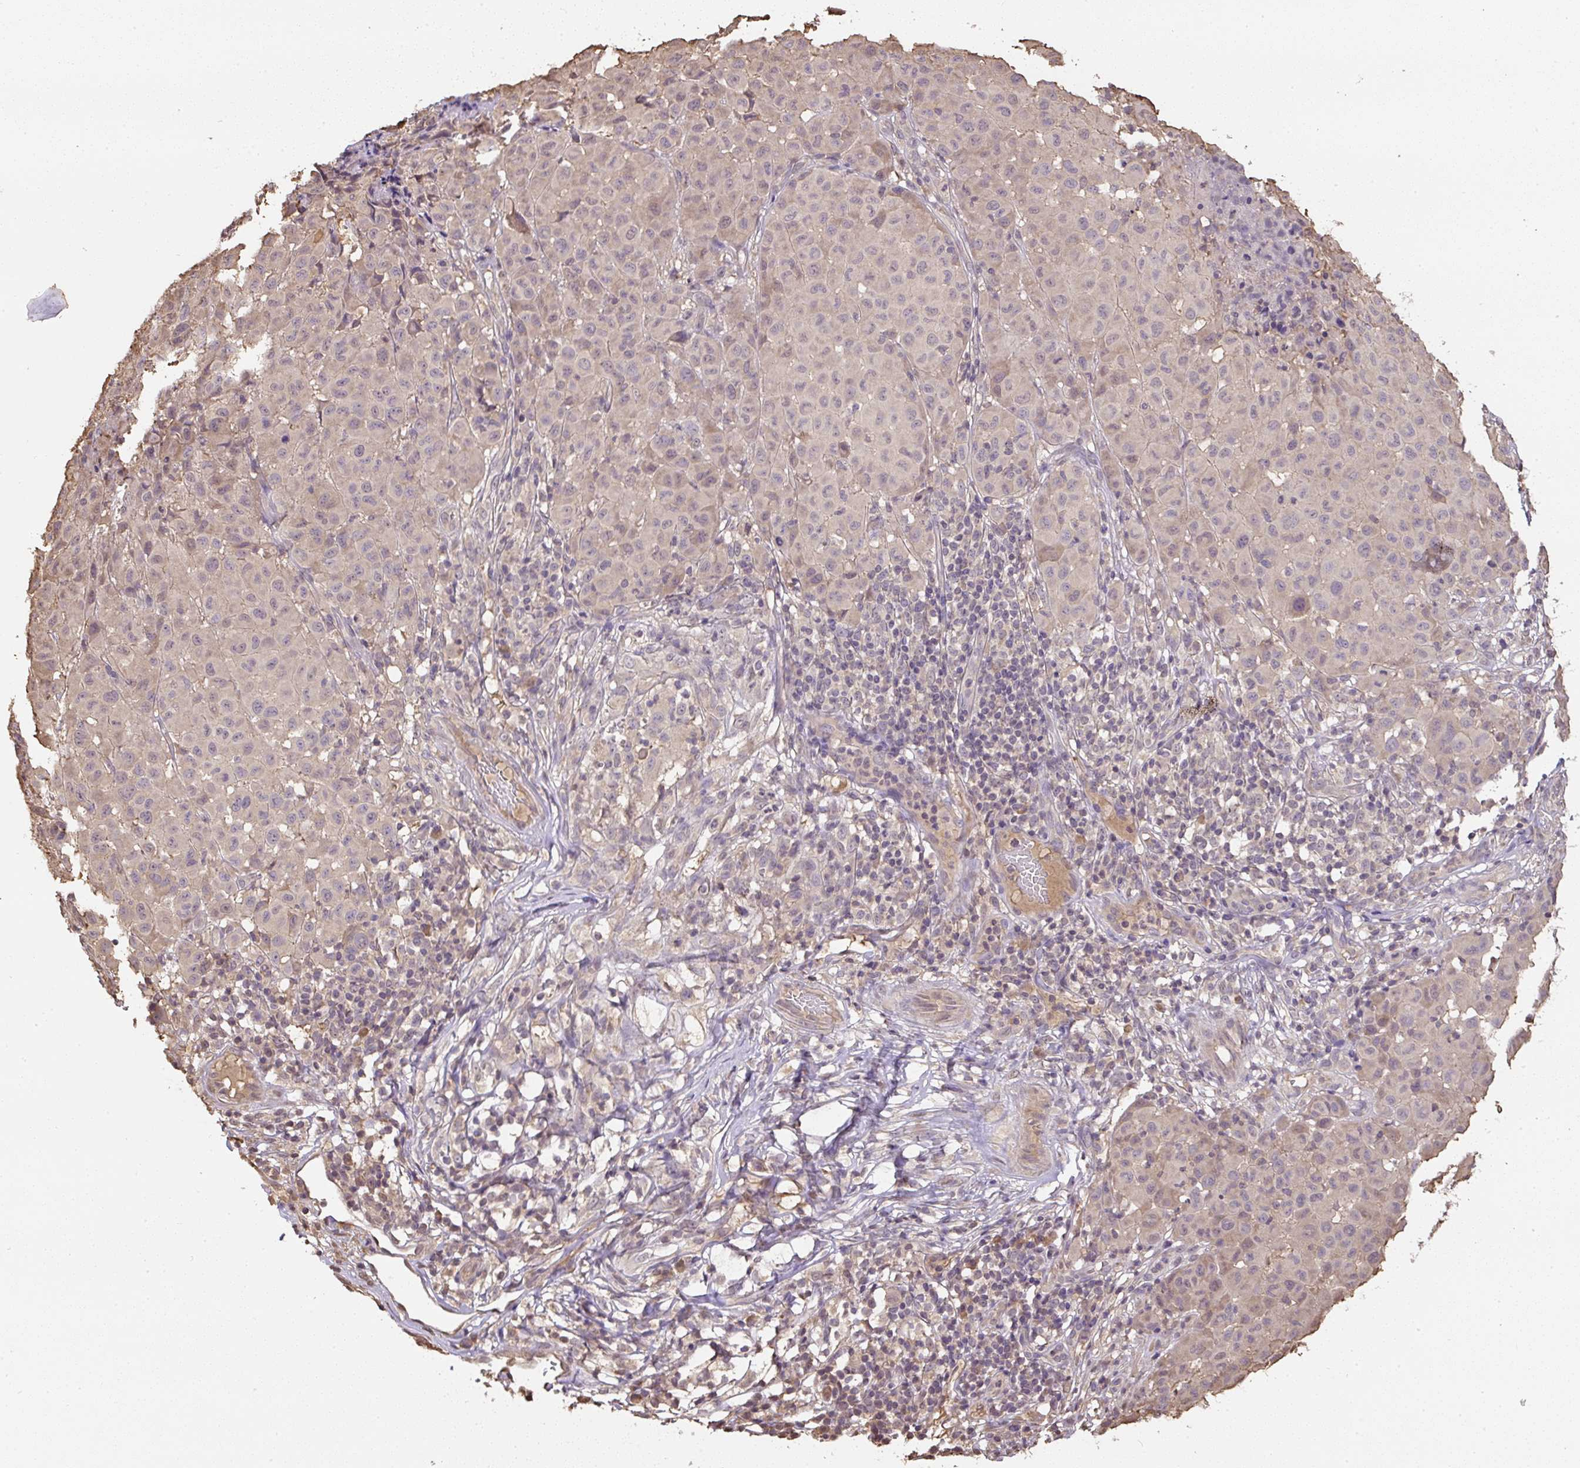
{"staining": {"intensity": "weak", "quantity": "<25%", "location": "cytoplasmic/membranous,nuclear"}, "tissue": "melanoma", "cell_type": "Tumor cells", "image_type": "cancer", "snomed": [{"axis": "morphology", "description": "Malignant melanoma, NOS"}, {"axis": "topography", "description": "Skin"}], "caption": "Human melanoma stained for a protein using IHC reveals no positivity in tumor cells.", "gene": "TMEM170B", "patient": {"sex": "male", "age": 73}}